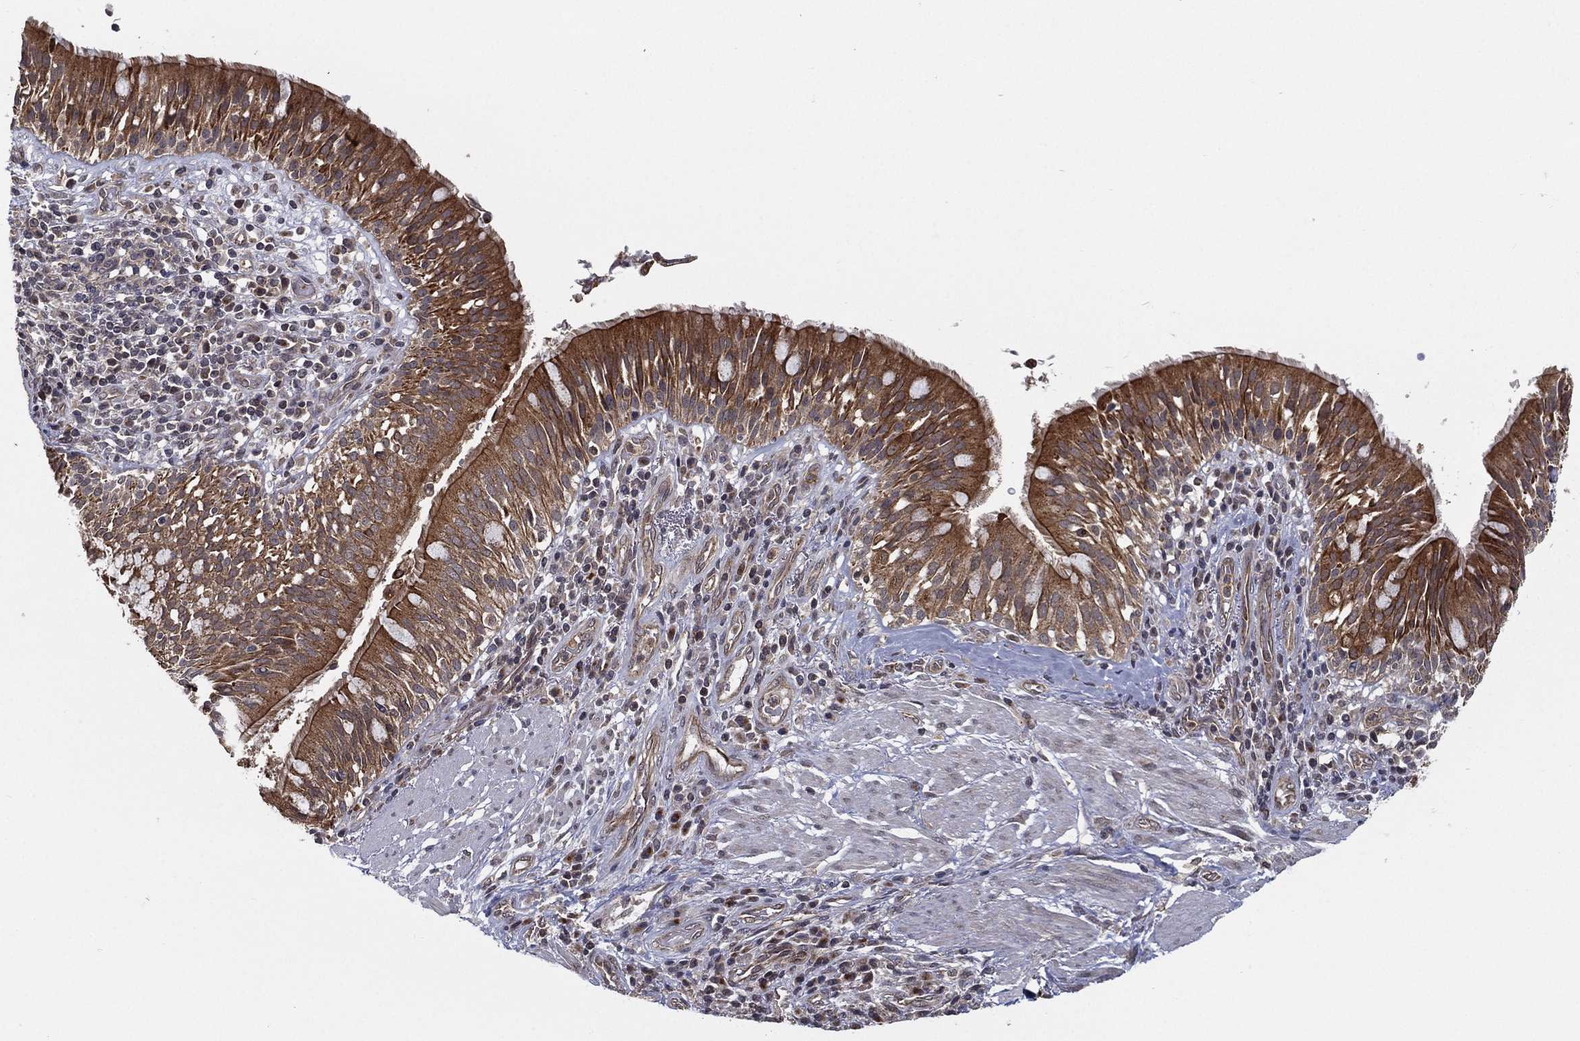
{"staining": {"intensity": "strong", "quantity": "<25%", "location": "cytoplasmic/membranous"}, "tissue": "bronchus", "cell_type": "Respiratory epithelial cells", "image_type": "normal", "snomed": [{"axis": "morphology", "description": "Normal tissue, NOS"}, {"axis": "morphology", "description": "Squamous cell carcinoma, NOS"}, {"axis": "topography", "description": "Bronchus"}, {"axis": "topography", "description": "Lung"}], "caption": "Brown immunohistochemical staining in normal human bronchus shows strong cytoplasmic/membranous staining in about <25% of respiratory epithelial cells. The staining is performed using DAB brown chromogen to label protein expression. The nuclei are counter-stained blue using hematoxylin.", "gene": "UACA", "patient": {"sex": "male", "age": 64}}